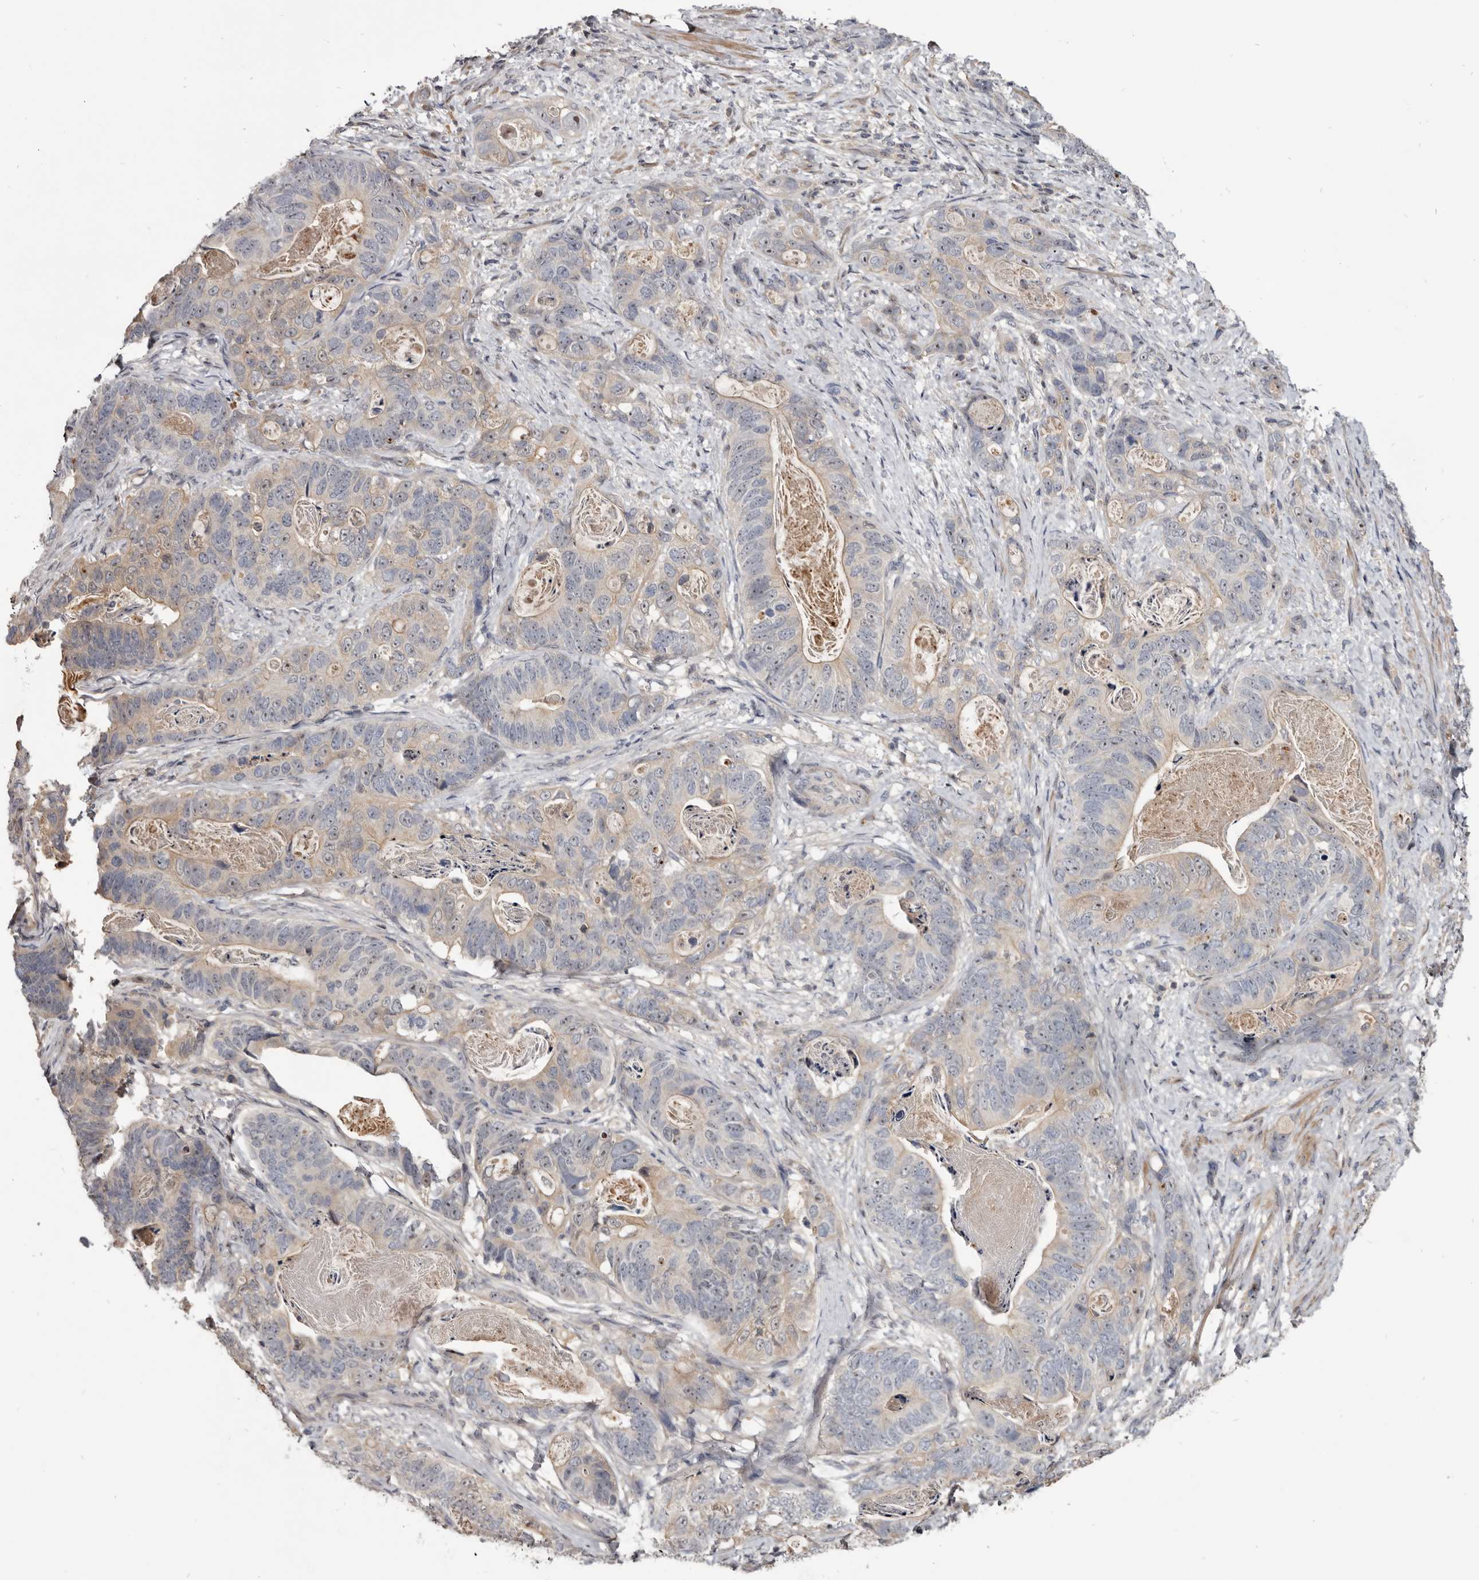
{"staining": {"intensity": "weak", "quantity": "25%-75%", "location": "cytoplasmic/membranous"}, "tissue": "stomach cancer", "cell_type": "Tumor cells", "image_type": "cancer", "snomed": [{"axis": "morphology", "description": "Normal tissue, NOS"}, {"axis": "morphology", "description": "Adenocarcinoma, NOS"}, {"axis": "topography", "description": "Stomach"}], "caption": "A high-resolution histopathology image shows IHC staining of stomach cancer, which demonstrates weak cytoplasmic/membranous expression in about 25%-75% of tumor cells. (brown staining indicates protein expression, while blue staining denotes nuclei).", "gene": "TTC39A", "patient": {"sex": "female", "age": 89}}